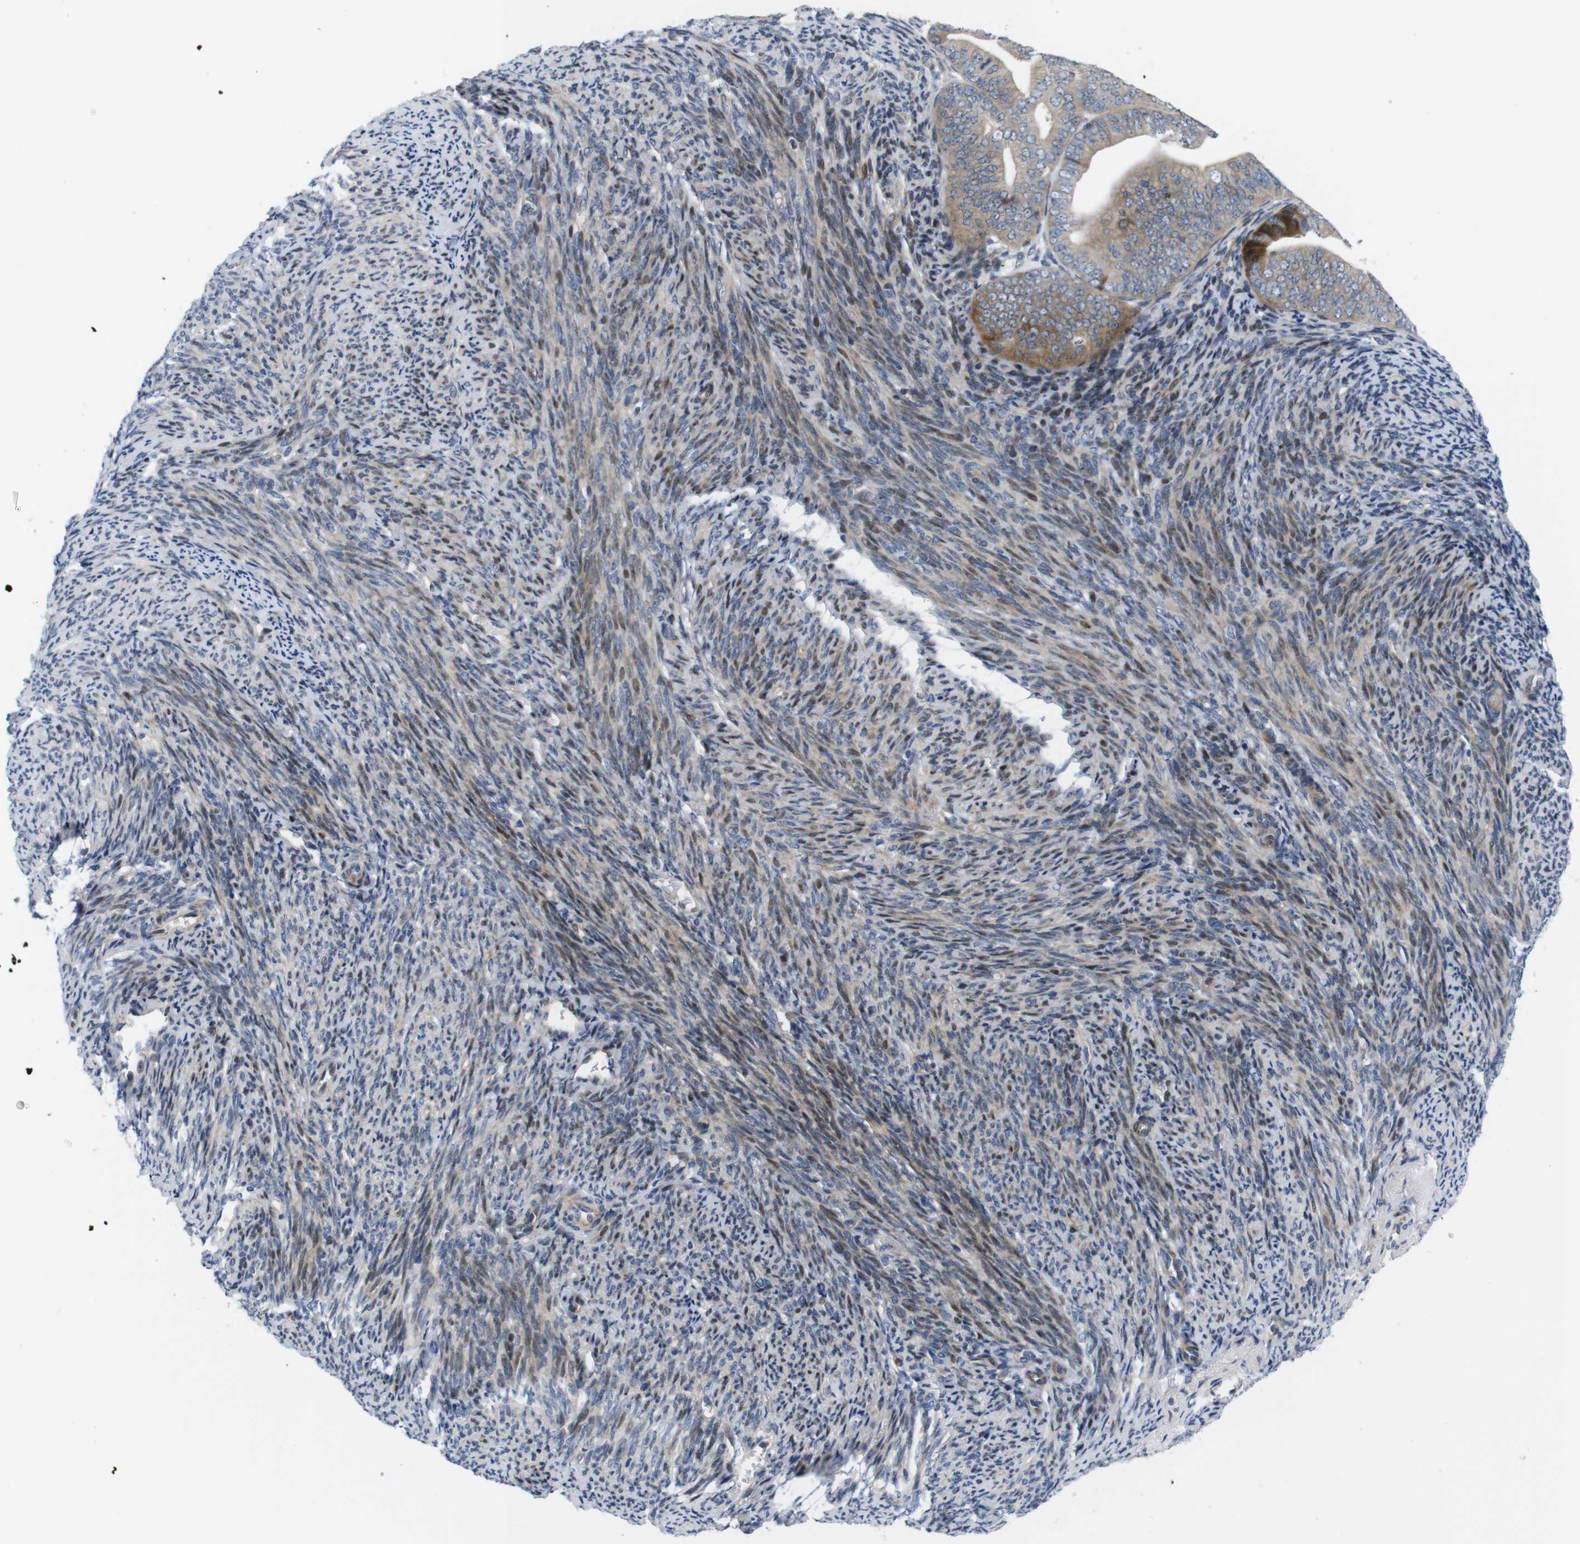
{"staining": {"intensity": "weak", "quantity": ">75%", "location": "cytoplasmic/membranous"}, "tissue": "endometrial cancer", "cell_type": "Tumor cells", "image_type": "cancer", "snomed": [{"axis": "morphology", "description": "Adenocarcinoma, NOS"}, {"axis": "topography", "description": "Endometrium"}], "caption": "Protein expression analysis of human endometrial adenocarcinoma reveals weak cytoplasmic/membranous staining in approximately >75% of tumor cells.", "gene": "ROBO2", "patient": {"sex": "female", "age": 63}}